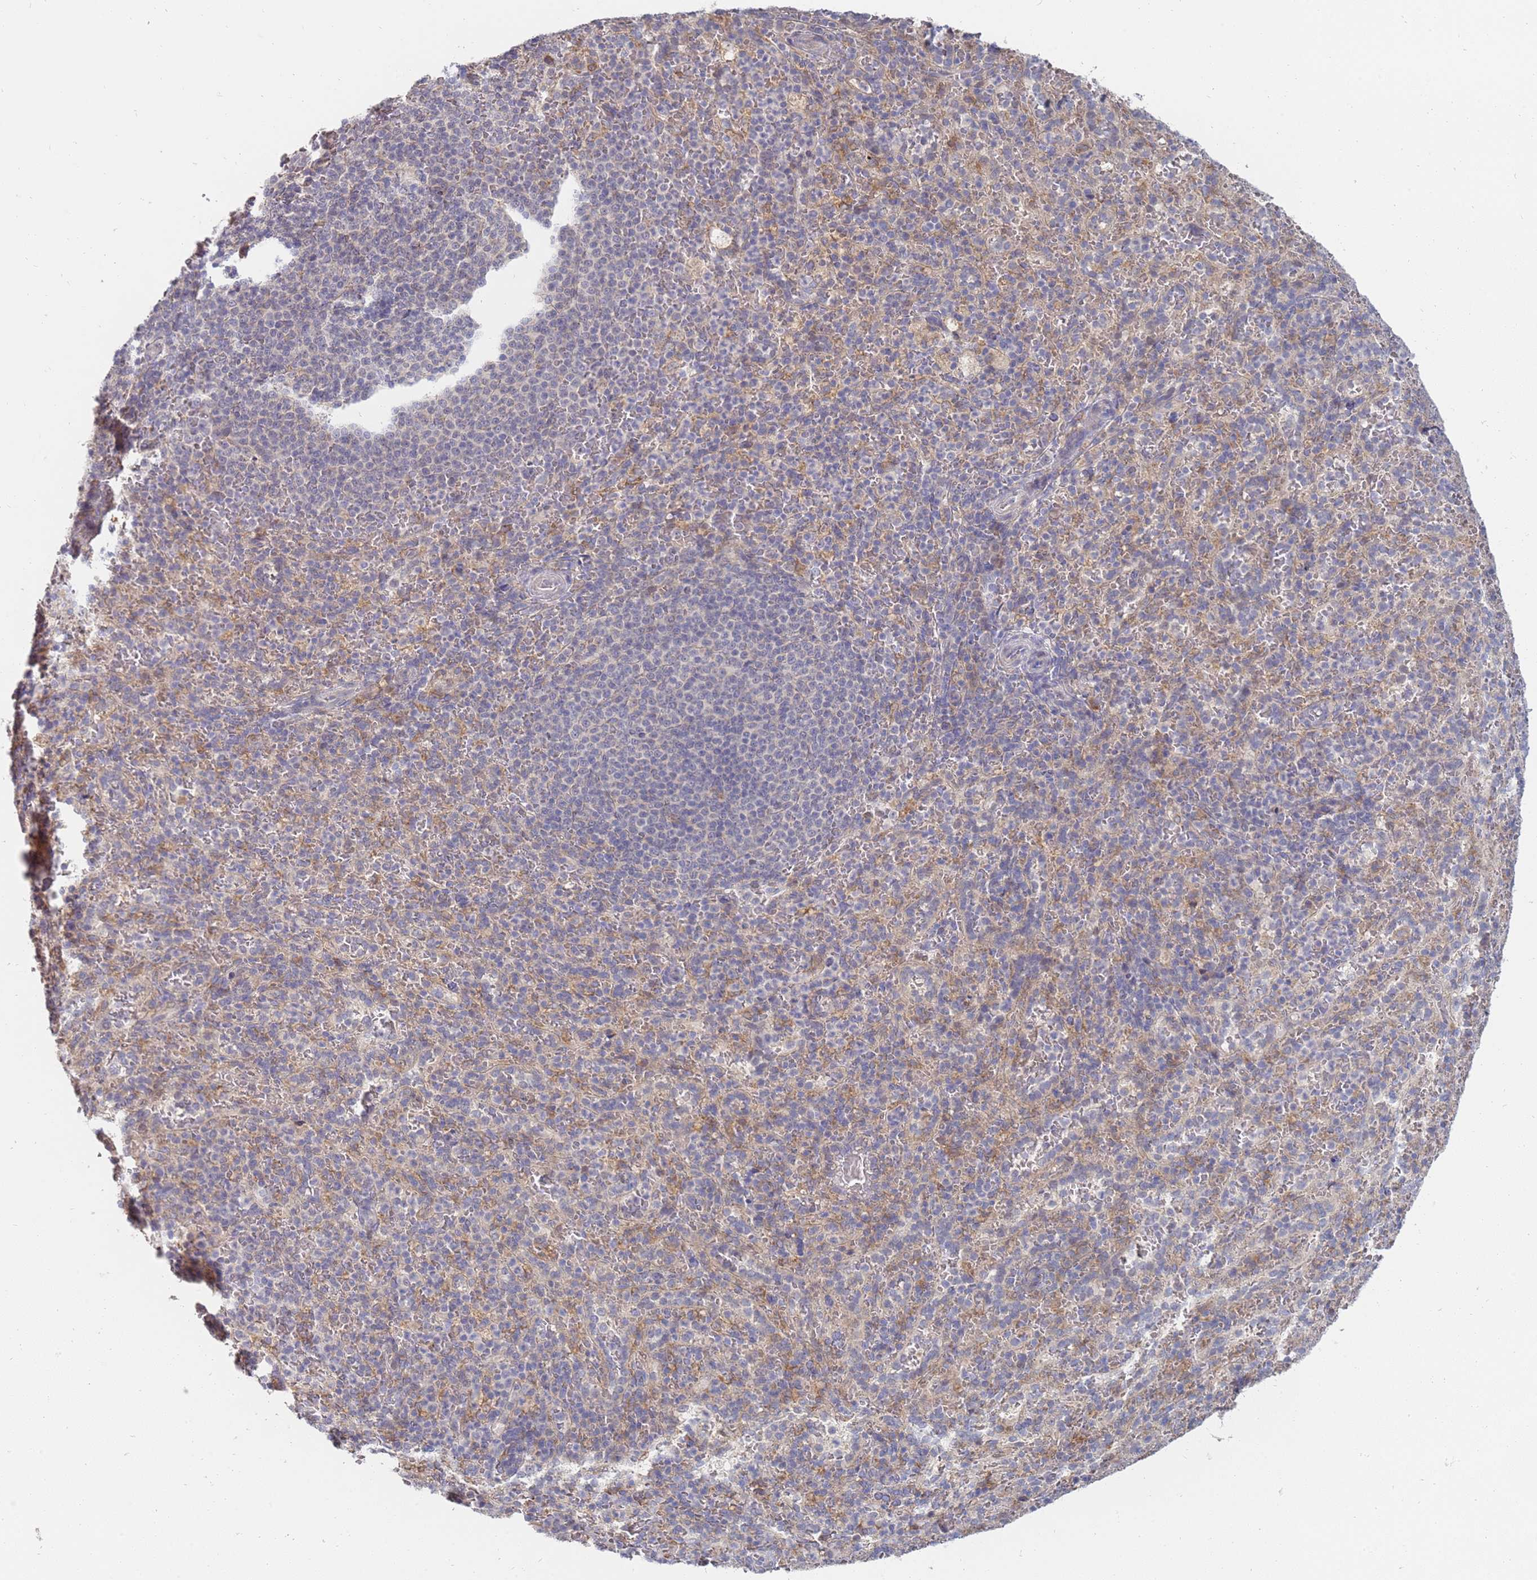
{"staining": {"intensity": "negative", "quantity": "none", "location": "none"}, "tissue": "spleen", "cell_type": "Cells in red pulp", "image_type": "normal", "snomed": [{"axis": "morphology", "description": "Normal tissue, NOS"}, {"axis": "topography", "description": "Spleen"}], "caption": "IHC micrograph of unremarkable spleen: human spleen stained with DAB shows no significant protein expression in cells in red pulp.", "gene": "VRK2", "patient": {"sex": "female", "age": 21}}